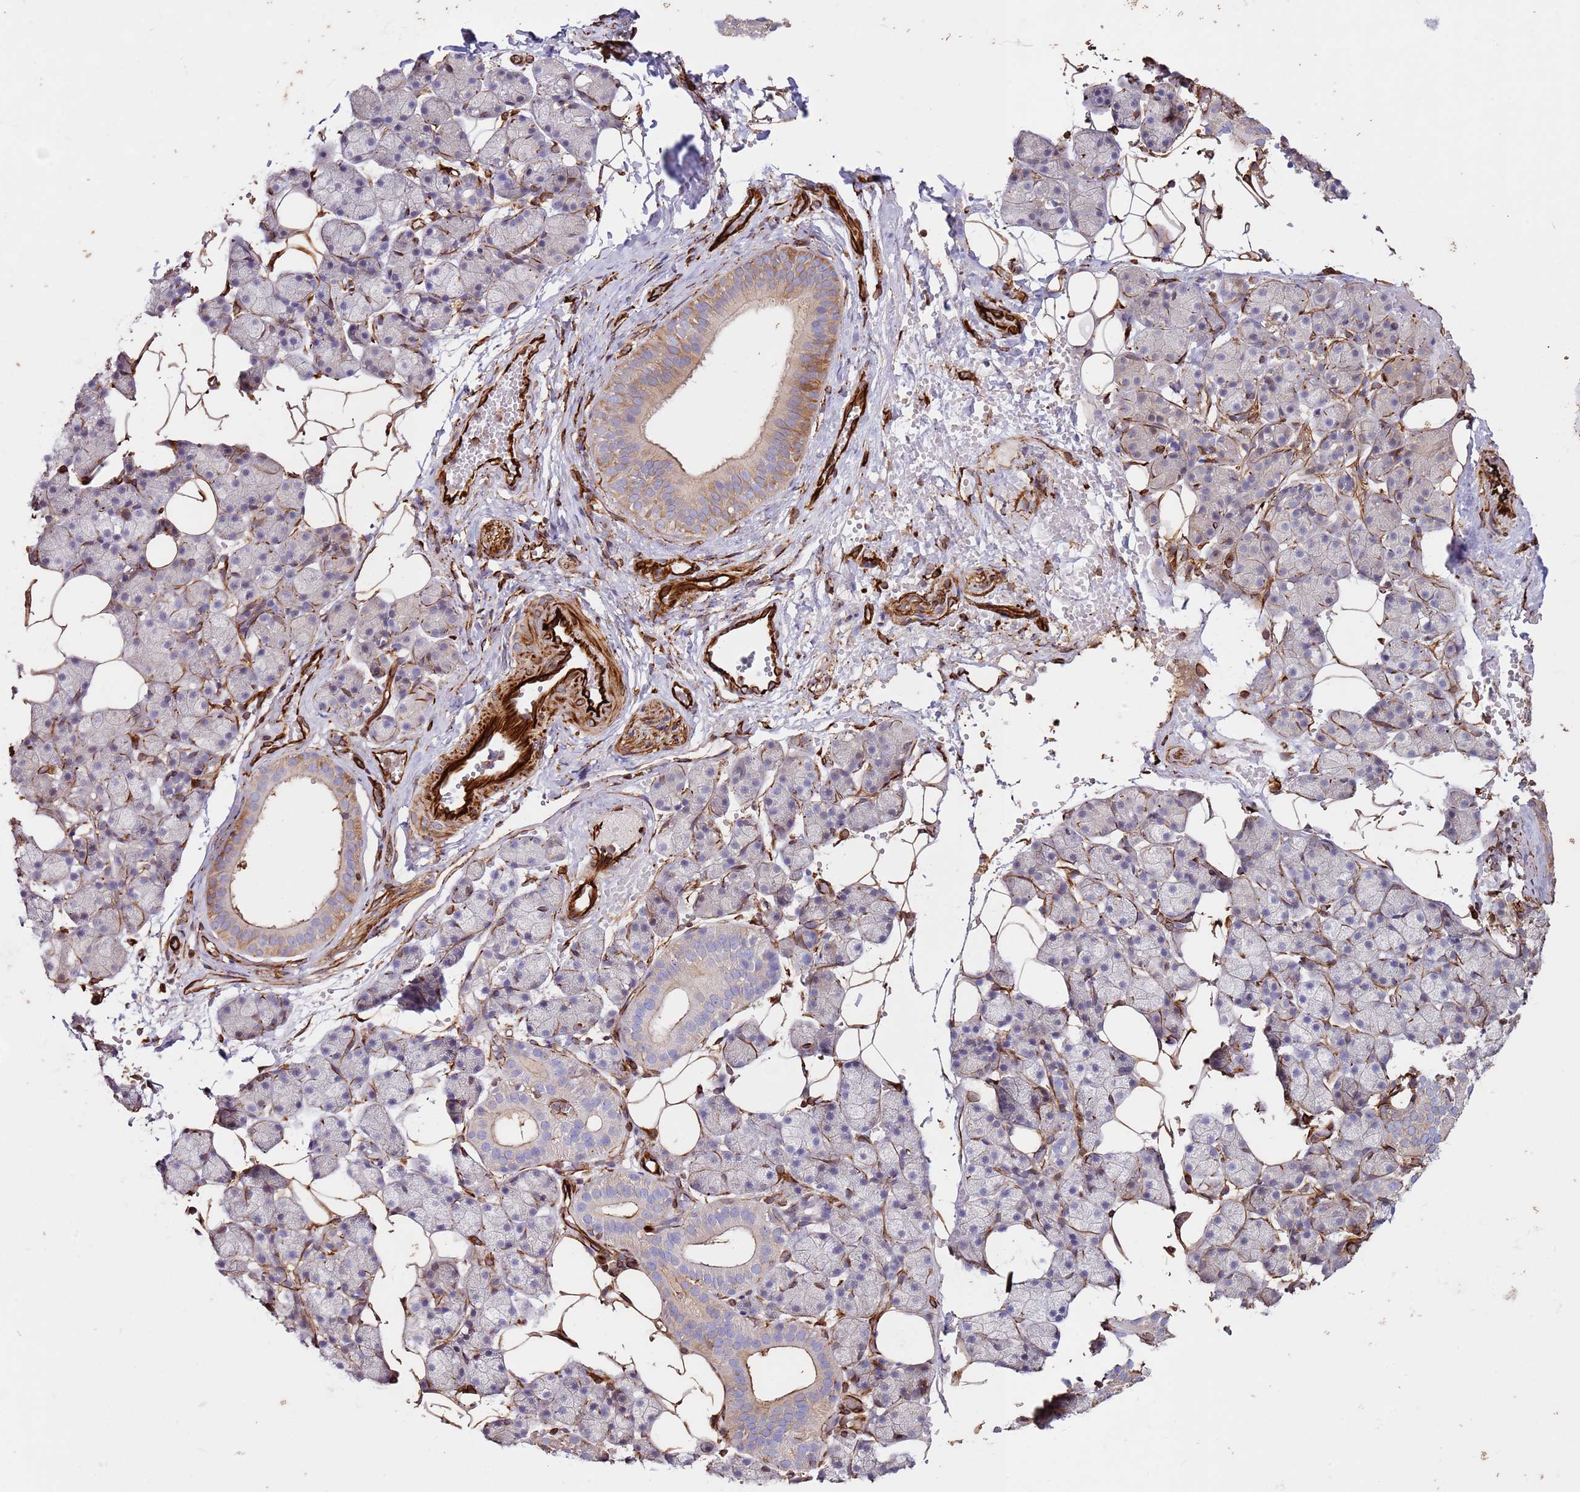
{"staining": {"intensity": "weak", "quantity": "<25%", "location": "cytoplasmic/membranous"}, "tissue": "salivary gland", "cell_type": "Glandular cells", "image_type": "normal", "snomed": [{"axis": "morphology", "description": "Normal tissue, NOS"}, {"axis": "topography", "description": "Salivary gland"}], "caption": "DAB (3,3'-diaminobenzidine) immunohistochemical staining of unremarkable salivary gland reveals no significant staining in glandular cells. (Immunohistochemistry (ihc), brightfield microscopy, high magnification).", "gene": "MRGPRE", "patient": {"sex": "female", "age": 33}}